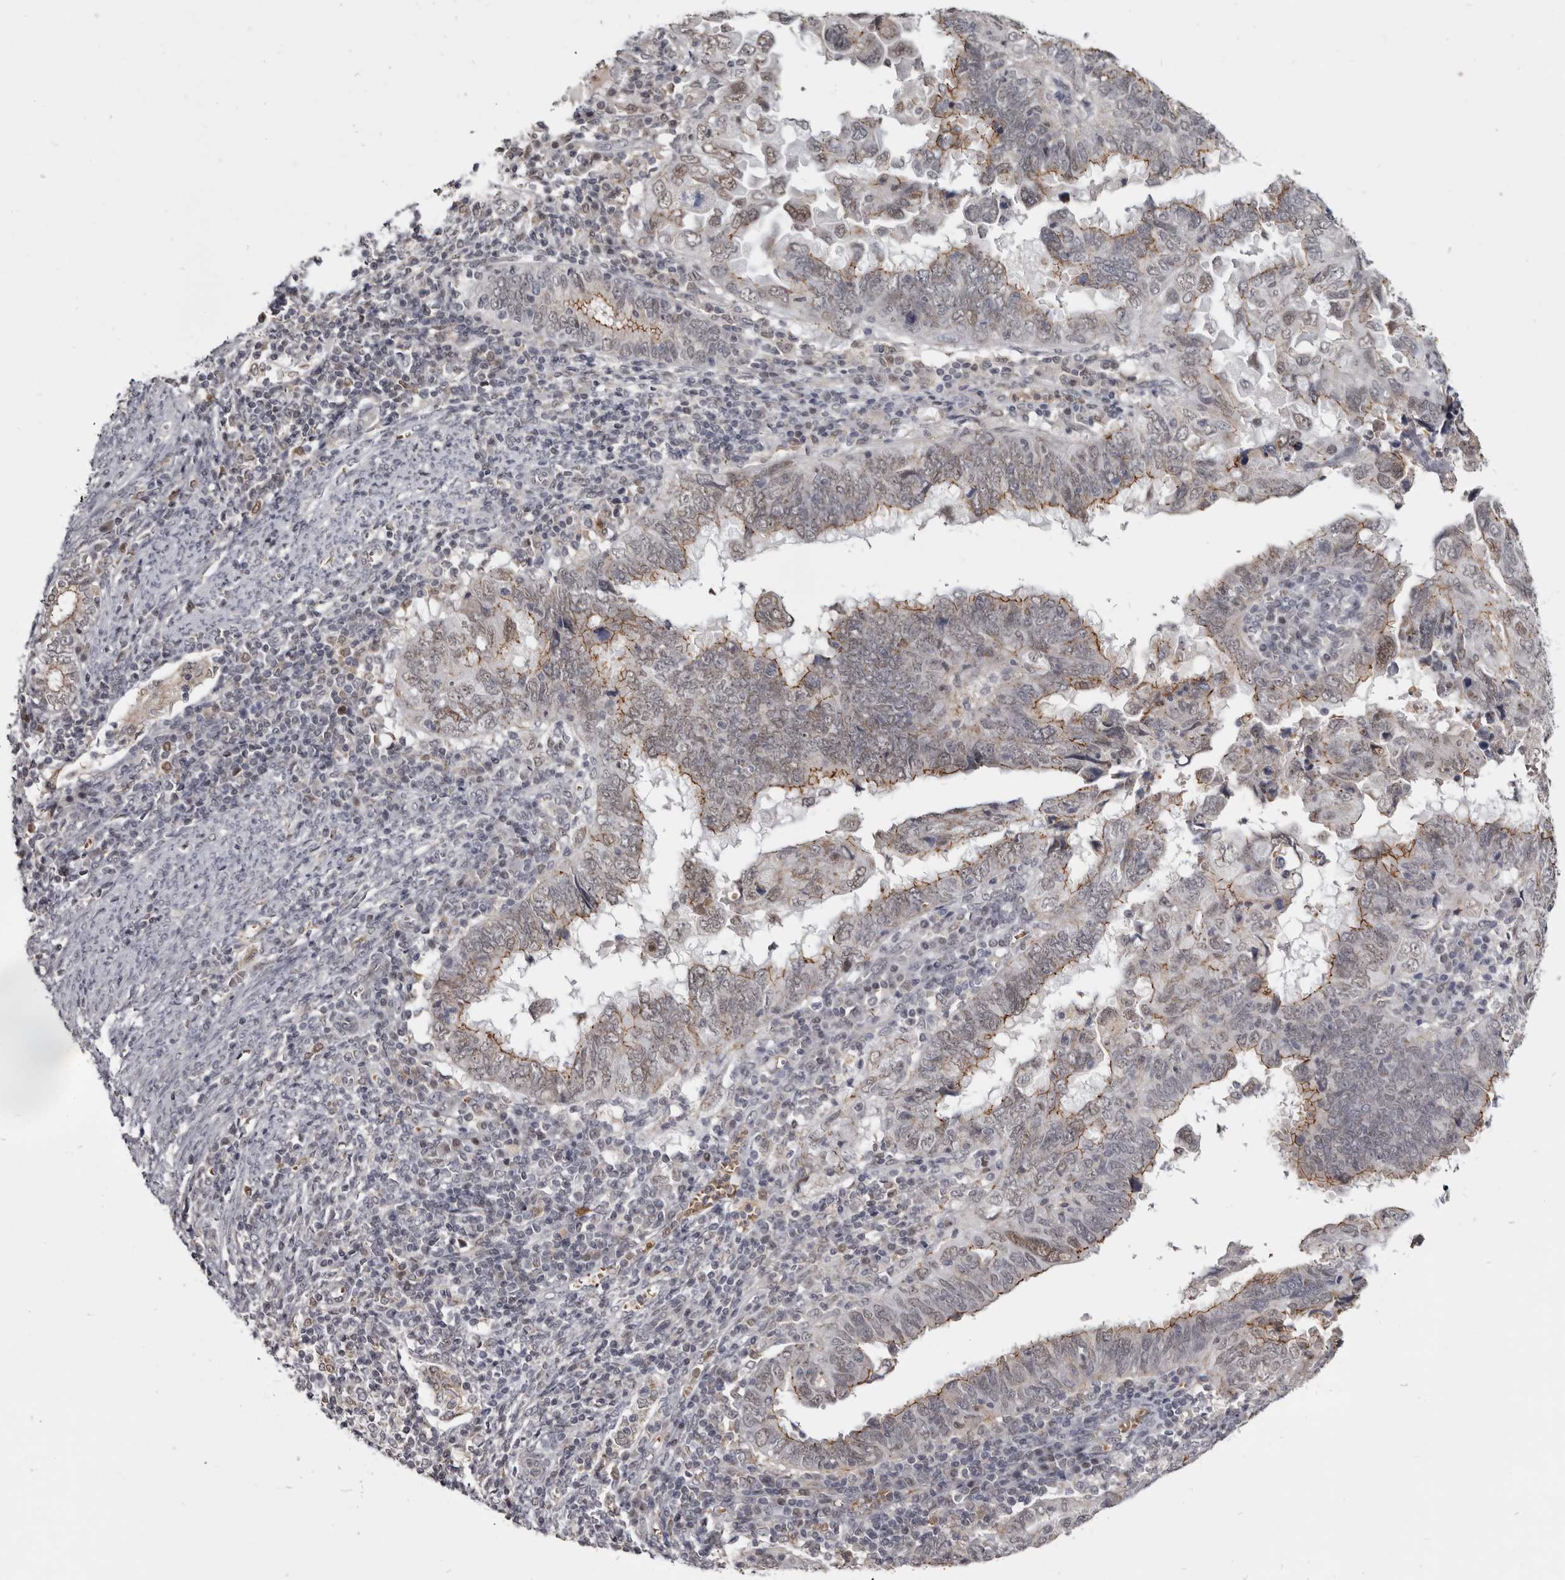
{"staining": {"intensity": "moderate", "quantity": "25%-75%", "location": "cytoplasmic/membranous,nuclear"}, "tissue": "endometrial cancer", "cell_type": "Tumor cells", "image_type": "cancer", "snomed": [{"axis": "morphology", "description": "Adenocarcinoma, NOS"}, {"axis": "topography", "description": "Uterus"}], "caption": "An immunohistochemistry image of neoplastic tissue is shown. Protein staining in brown highlights moderate cytoplasmic/membranous and nuclear positivity in adenocarcinoma (endometrial) within tumor cells.", "gene": "CGN", "patient": {"sex": "female", "age": 77}}